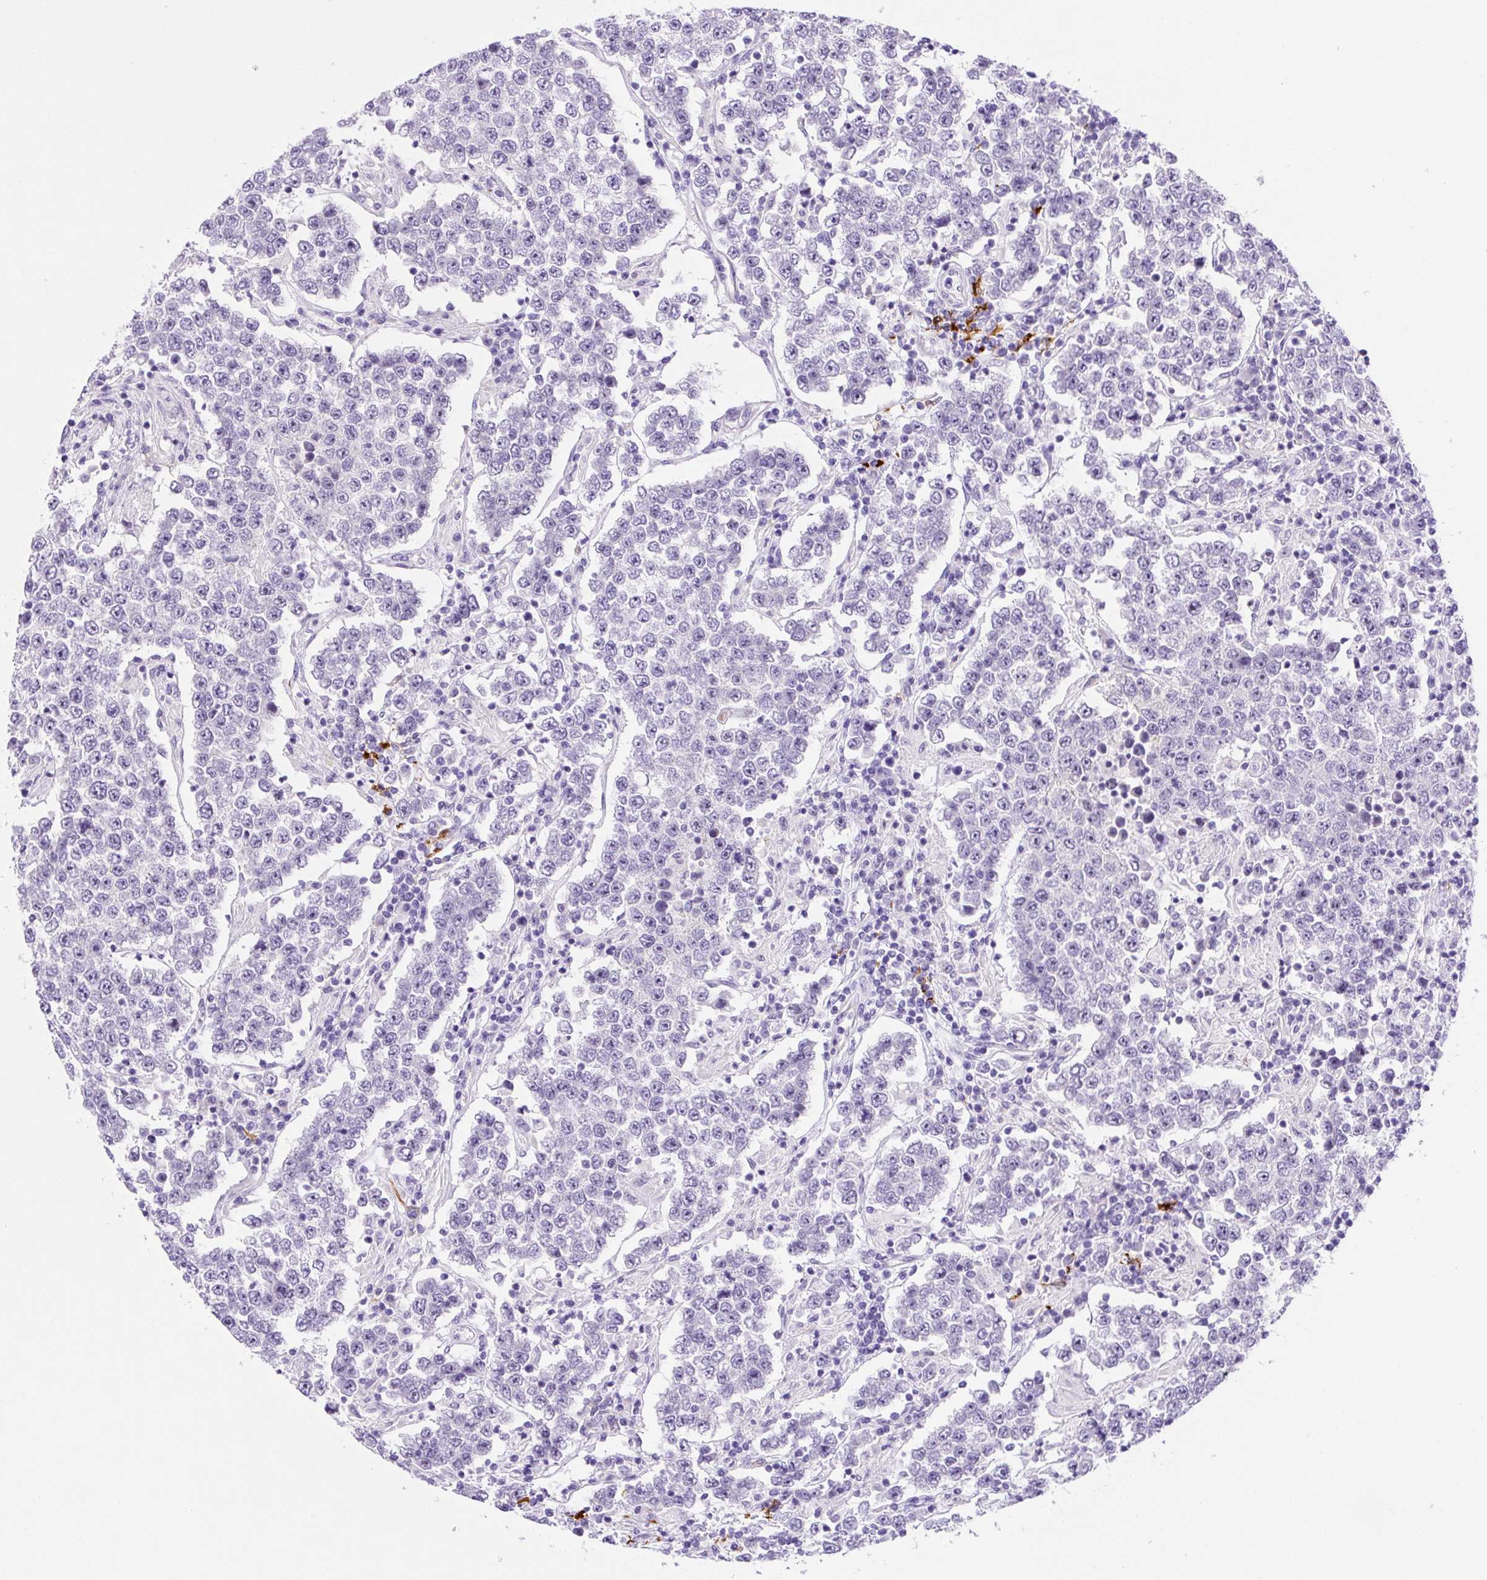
{"staining": {"intensity": "negative", "quantity": "none", "location": "none"}, "tissue": "testis cancer", "cell_type": "Tumor cells", "image_type": "cancer", "snomed": [{"axis": "morphology", "description": "Normal tissue, NOS"}, {"axis": "morphology", "description": "Urothelial carcinoma, High grade"}, {"axis": "morphology", "description": "Seminoma, NOS"}, {"axis": "morphology", "description": "Carcinoma, Embryonal, NOS"}, {"axis": "topography", "description": "Urinary bladder"}, {"axis": "topography", "description": "Testis"}], "caption": "There is no significant staining in tumor cells of testis cancer.", "gene": "ASB4", "patient": {"sex": "male", "age": 41}}